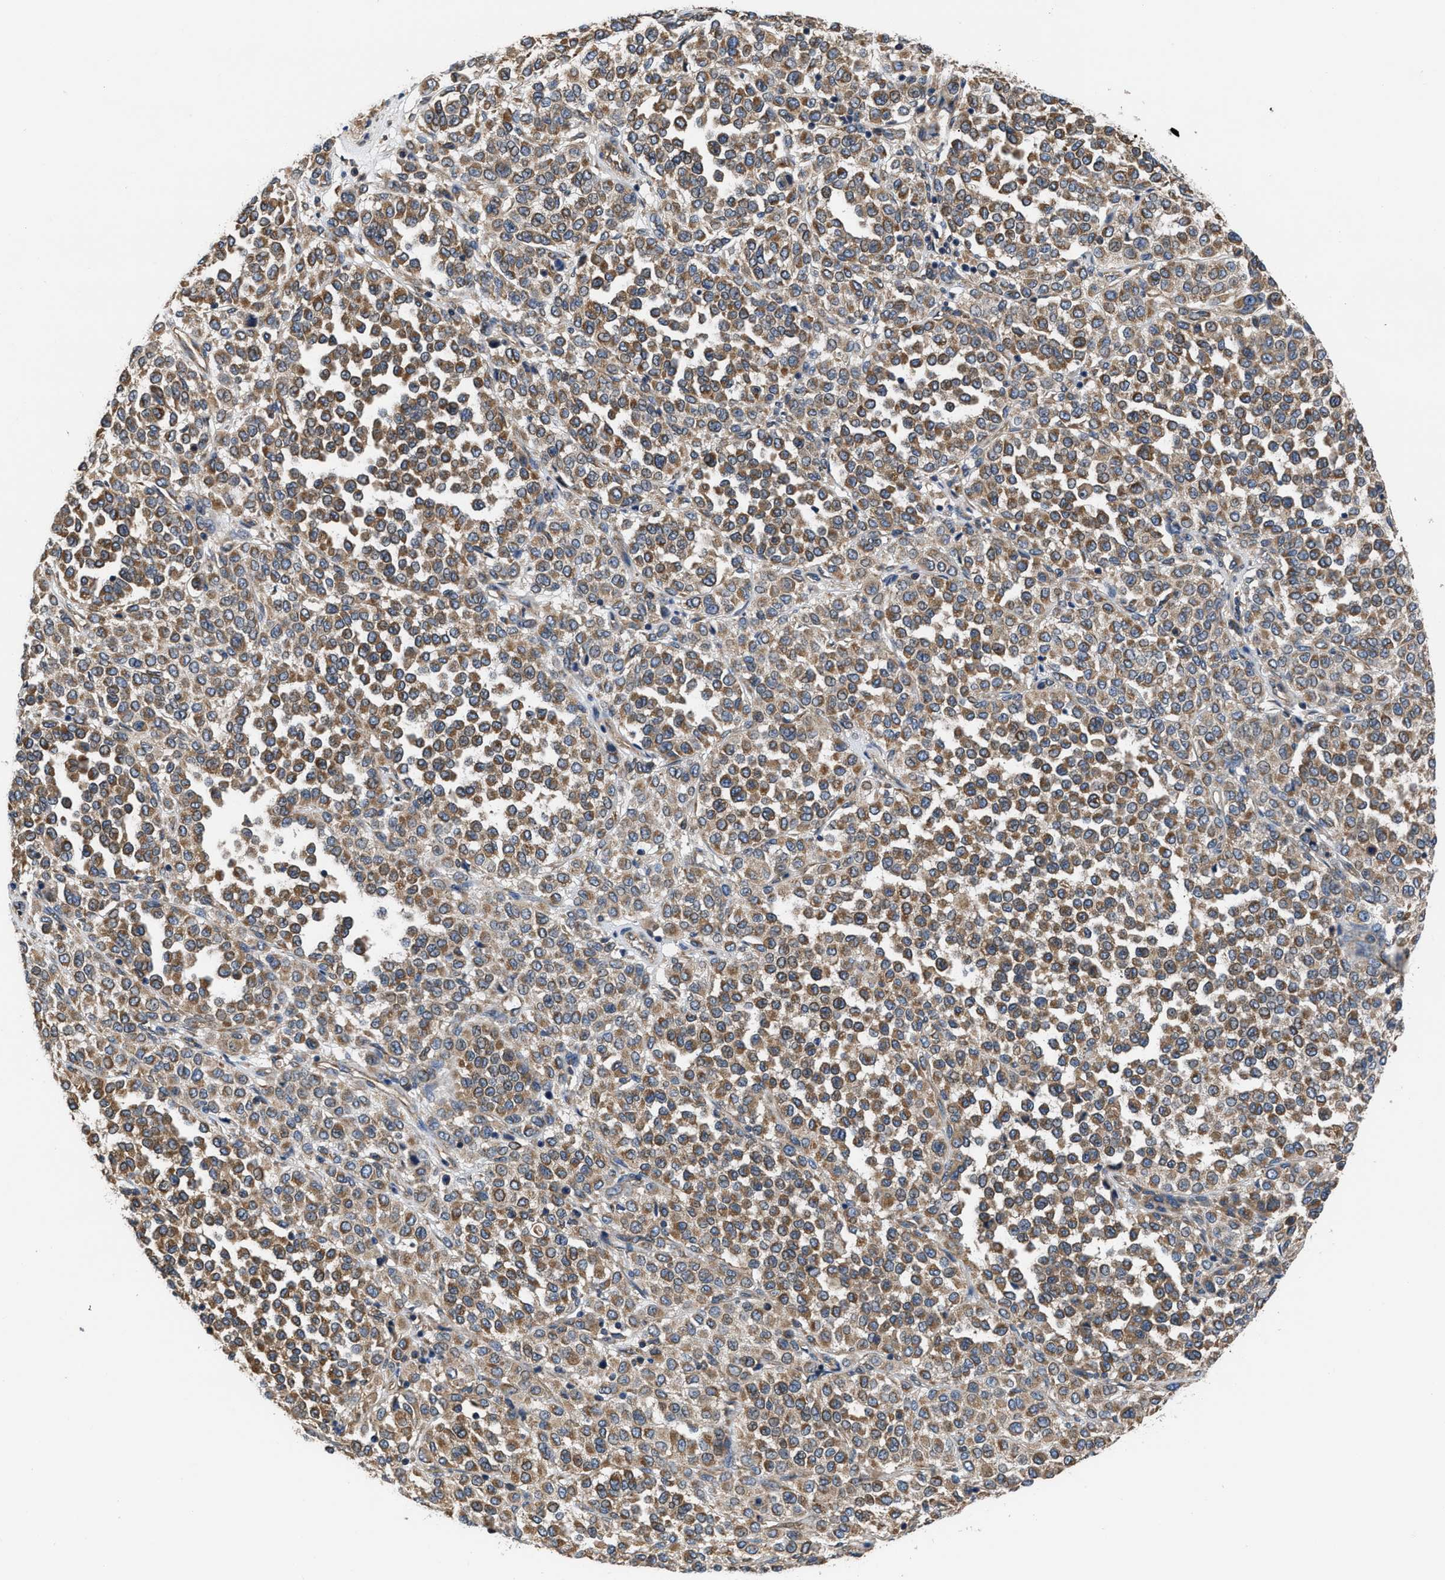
{"staining": {"intensity": "moderate", "quantity": ">75%", "location": "cytoplasmic/membranous"}, "tissue": "melanoma", "cell_type": "Tumor cells", "image_type": "cancer", "snomed": [{"axis": "morphology", "description": "Malignant melanoma, Metastatic site"}, {"axis": "topography", "description": "Pancreas"}], "caption": "DAB (3,3'-diaminobenzidine) immunohistochemical staining of human malignant melanoma (metastatic site) displays moderate cytoplasmic/membranous protein positivity in approximately >75% of tumor cells. (Stains: DAB (3,3'-diaminobenzidine) in brown, nuclei in blue, Microscopy: brightfield microscopy at high magnification).", "gene": "CEP128", "patient": {"sex": "female", "age": 30}}